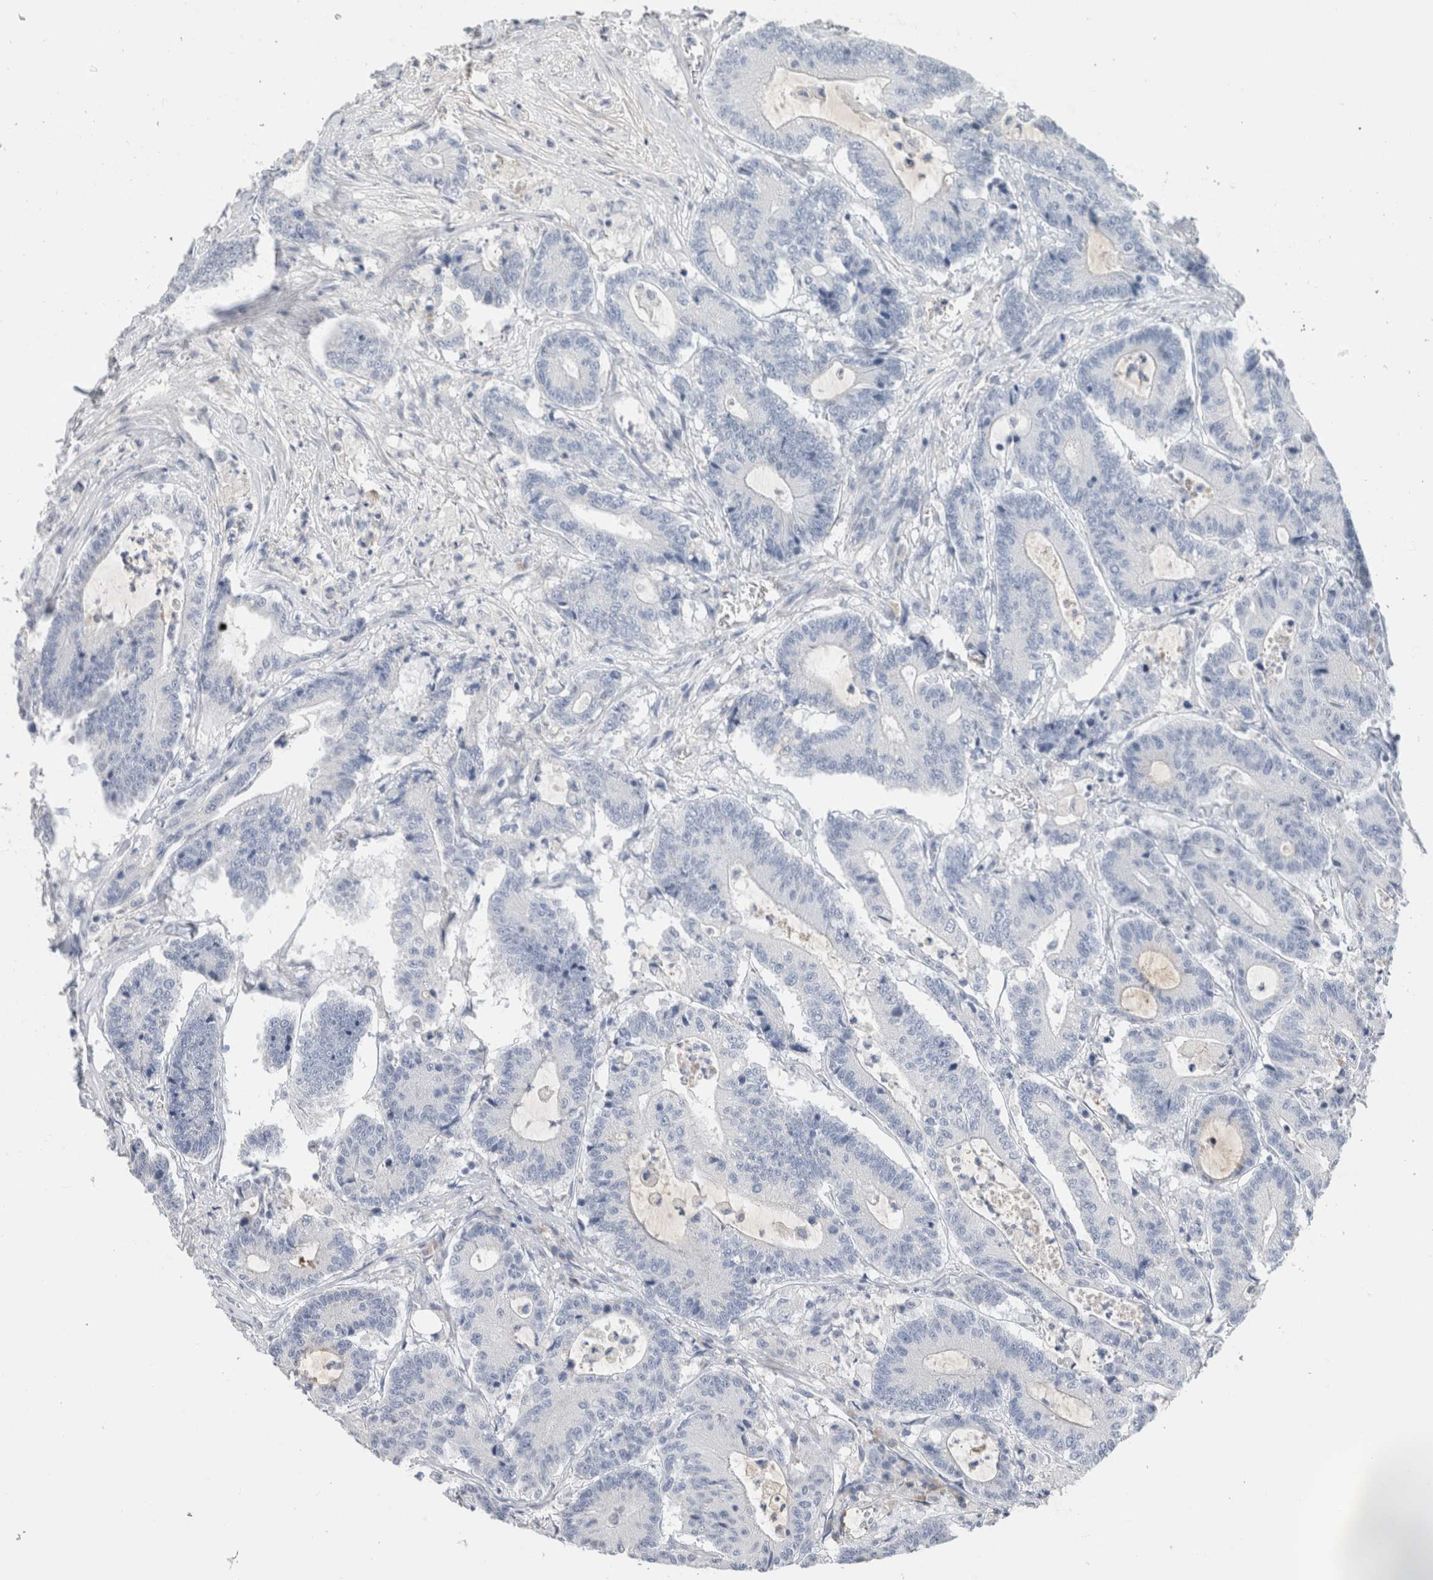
{"staining": {"intensity": "negative", "quantity": "none", "location": "none"}, "tissue": "colorectal cancer", "cell_type": "Tumor cells", "image_type": "cancer", "snomed": [{"axis": "morphology", "description": "Adenocarcinoma, NOS"}, {"axis": "topography", "description": "Colon"}], "caption": "Immunohistochemistry photomicrograph of neoplastic tissue: human colorectal cancer (adenocarcinoma) stained with DAB shows no significant protein expression in tumor cells.", "gene": "SCGB1A1", "patient": {"sex": "female", "age": 84}}